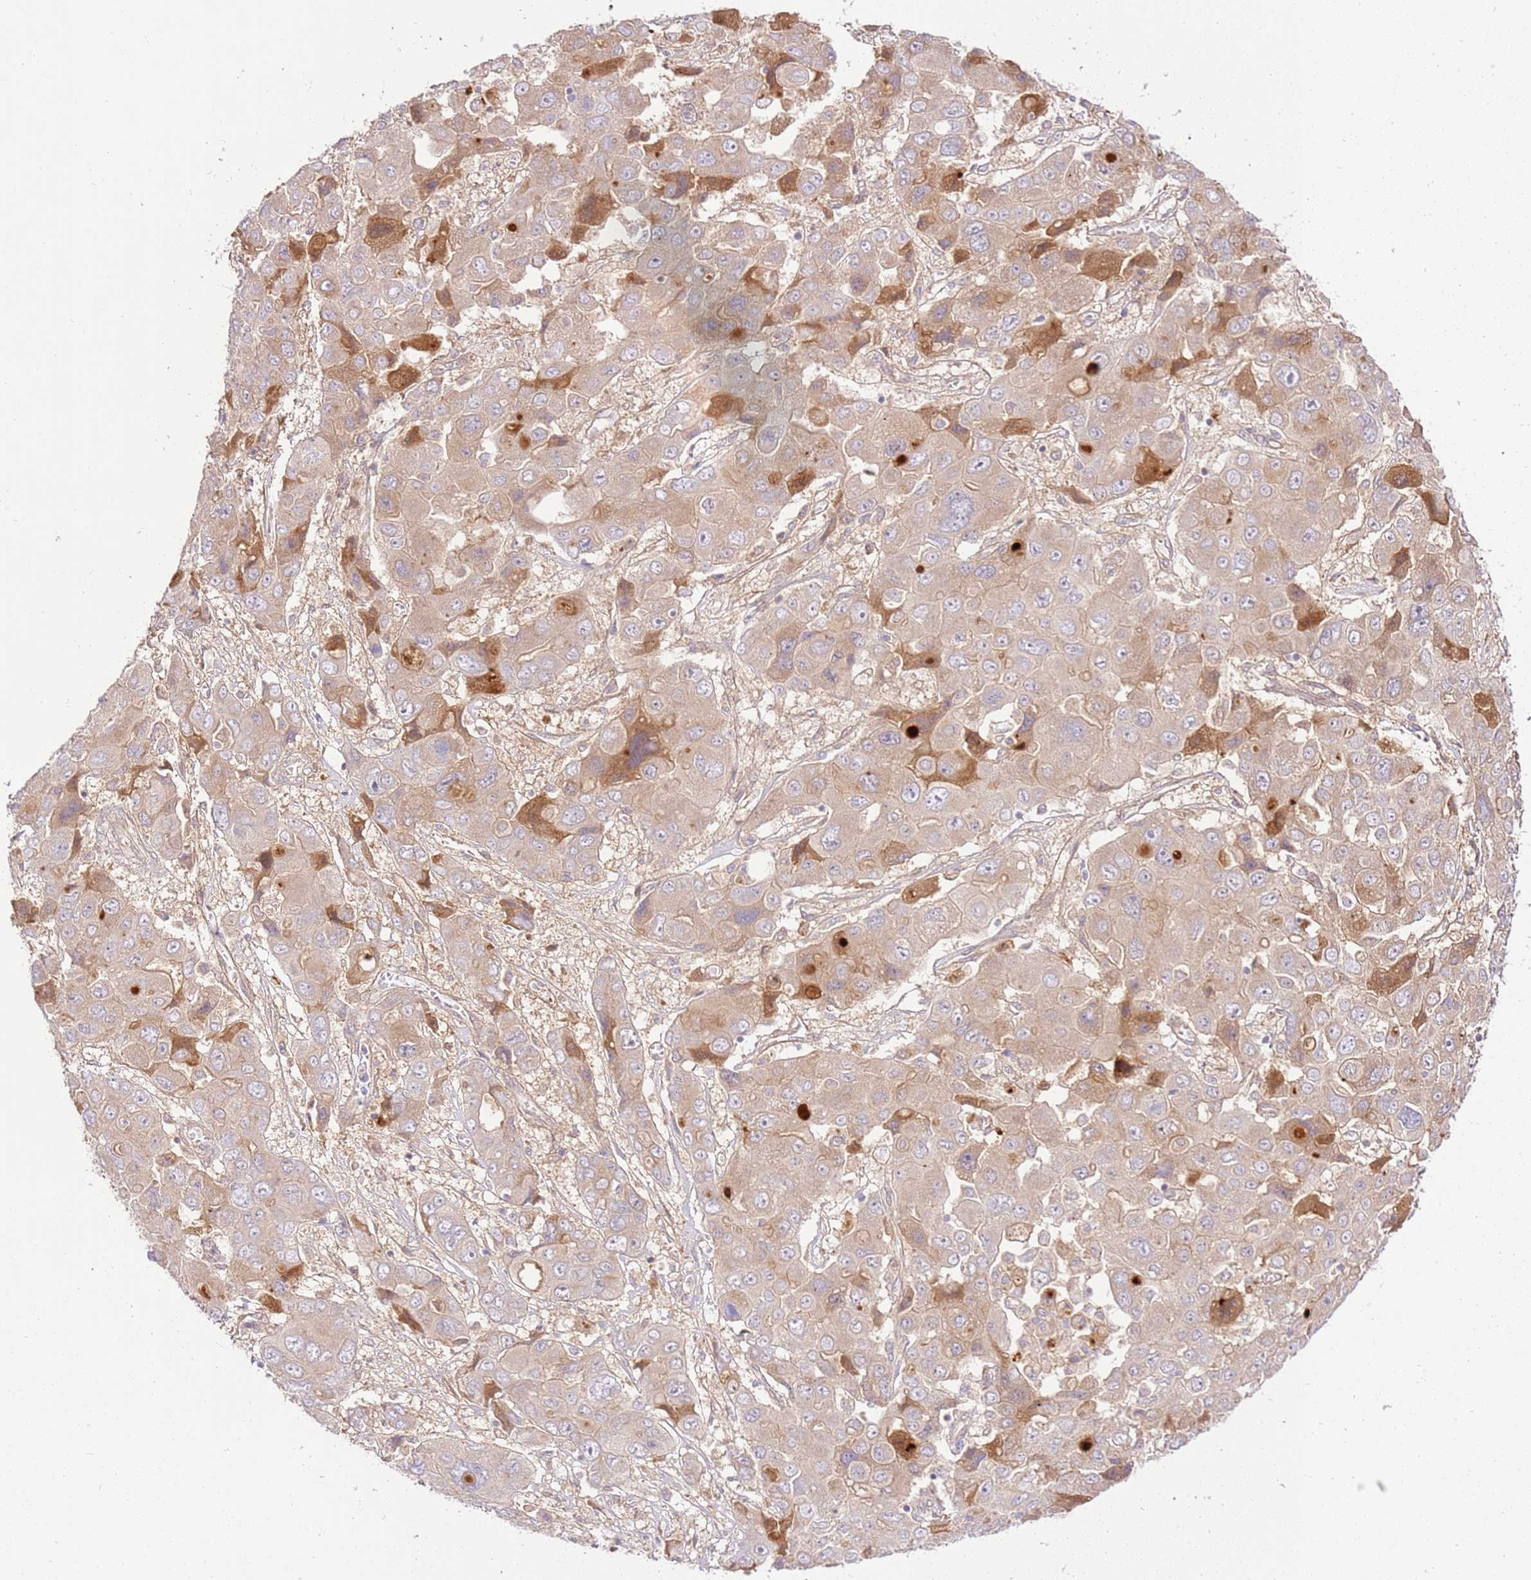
{"staining": {"intensity": "moderate", "quantity": "<25%", "location": "cytoplasmic/membranous,nuclear"}, "tissue": "liver cancer", "cell_type": "Tumor cells", "image_type": "cancer", "snomed": [{"axis": "morphology", "description": "Cholangiocarcinoma"}, {"axis": "topography", "description": "Liver"}], "caption": "Protein expression analysis of cholangiocarcinoma (liver) shows moderate cytoplasmic/membranous and nuclear expression in approximately <25% of tumor cells.", "gene": "C8G", "patient": {"sex": "male", "age": 67}}